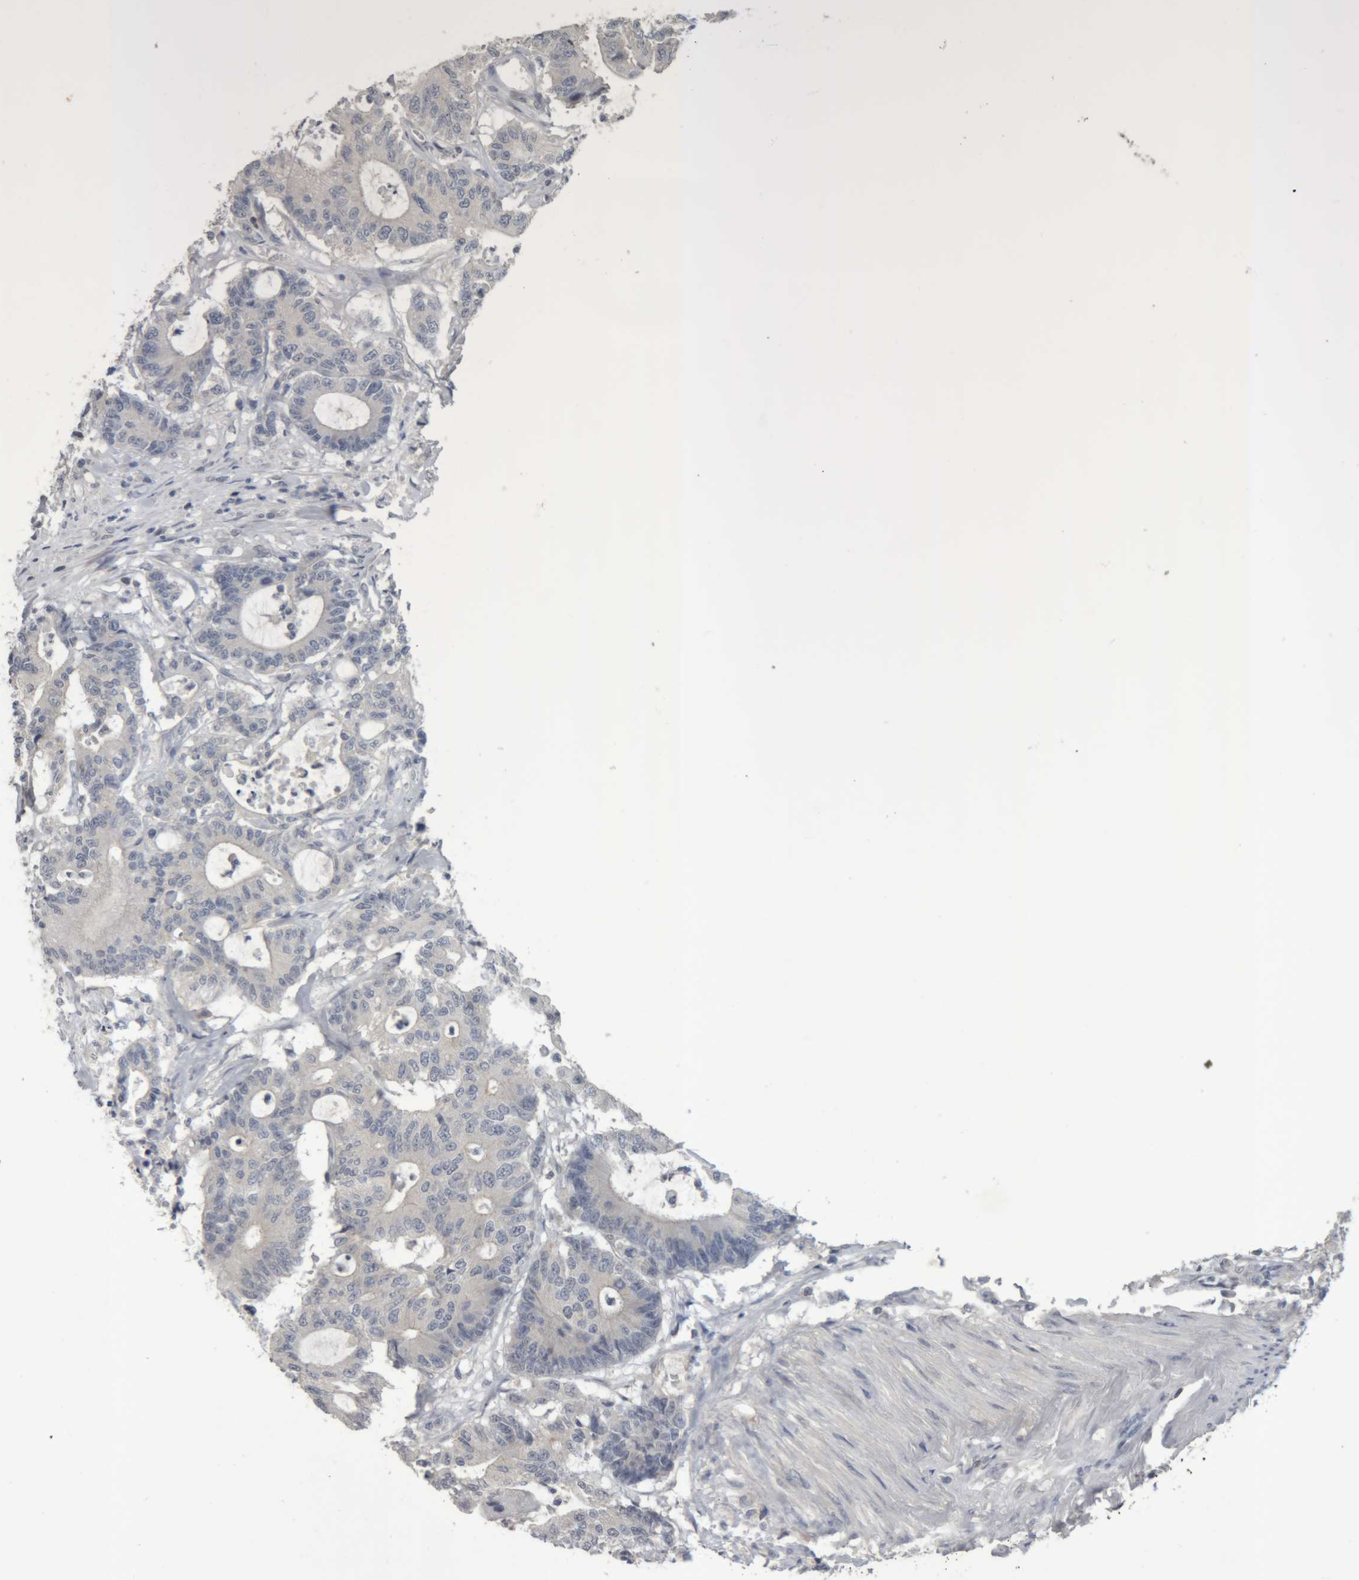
{"staining": {"intensity": "negative", "quantity": "none", "location": "none"}, "tissue": "colorectal cancer", "cell_type": "Tumor cells", "image_type": "cancer", "snomed": [{"axis": "morphology", "description": "Adenocarcinoma, NOS"}, {"axis": "topography", "description": "Colon"}], "caption": "Micrograph shows no protein expression in tumor cells of colorectal cancer tissue.", "gene": "NFATC2", "patient": {"sex": "female", "age": 84}}